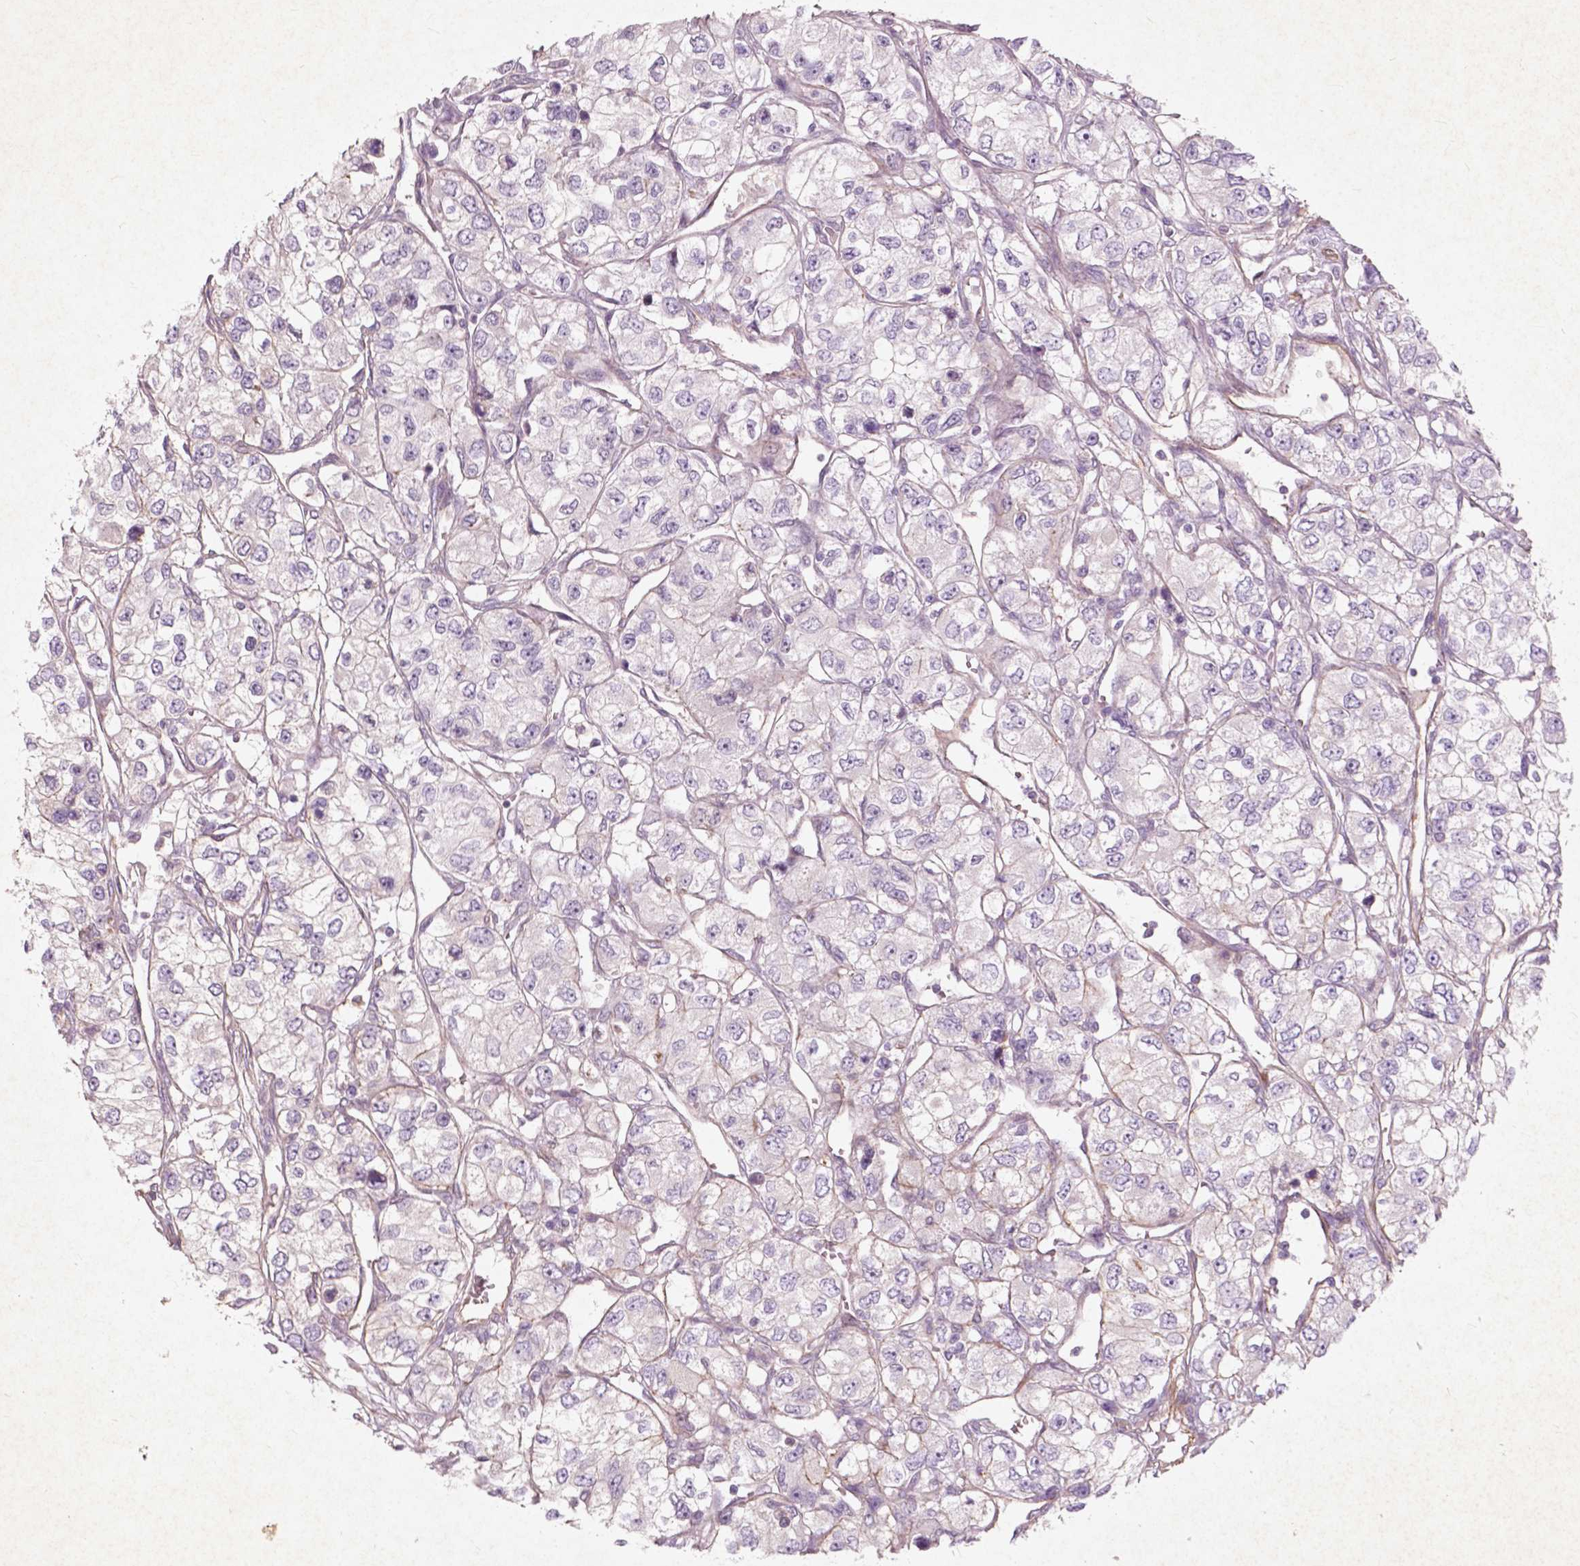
{"staining": {"intensity": "negative", "quantity": "none", "location": "none"}, "tissue": "renal cancer", "cell_type": "Tumor cells", "image_type": "cancer", "snomed": [{"axis": "morphology", "description": "Adenocarcinoma, NOS"}, {"axis": "topography", "description": "Kidney"}], "caption": "Renal cancer stained for a protein using immunohistochemistry demonstrates no expression tumor cells.", "gene": "RFPL4B", "patient": {"sex": "female", "age": 59}}